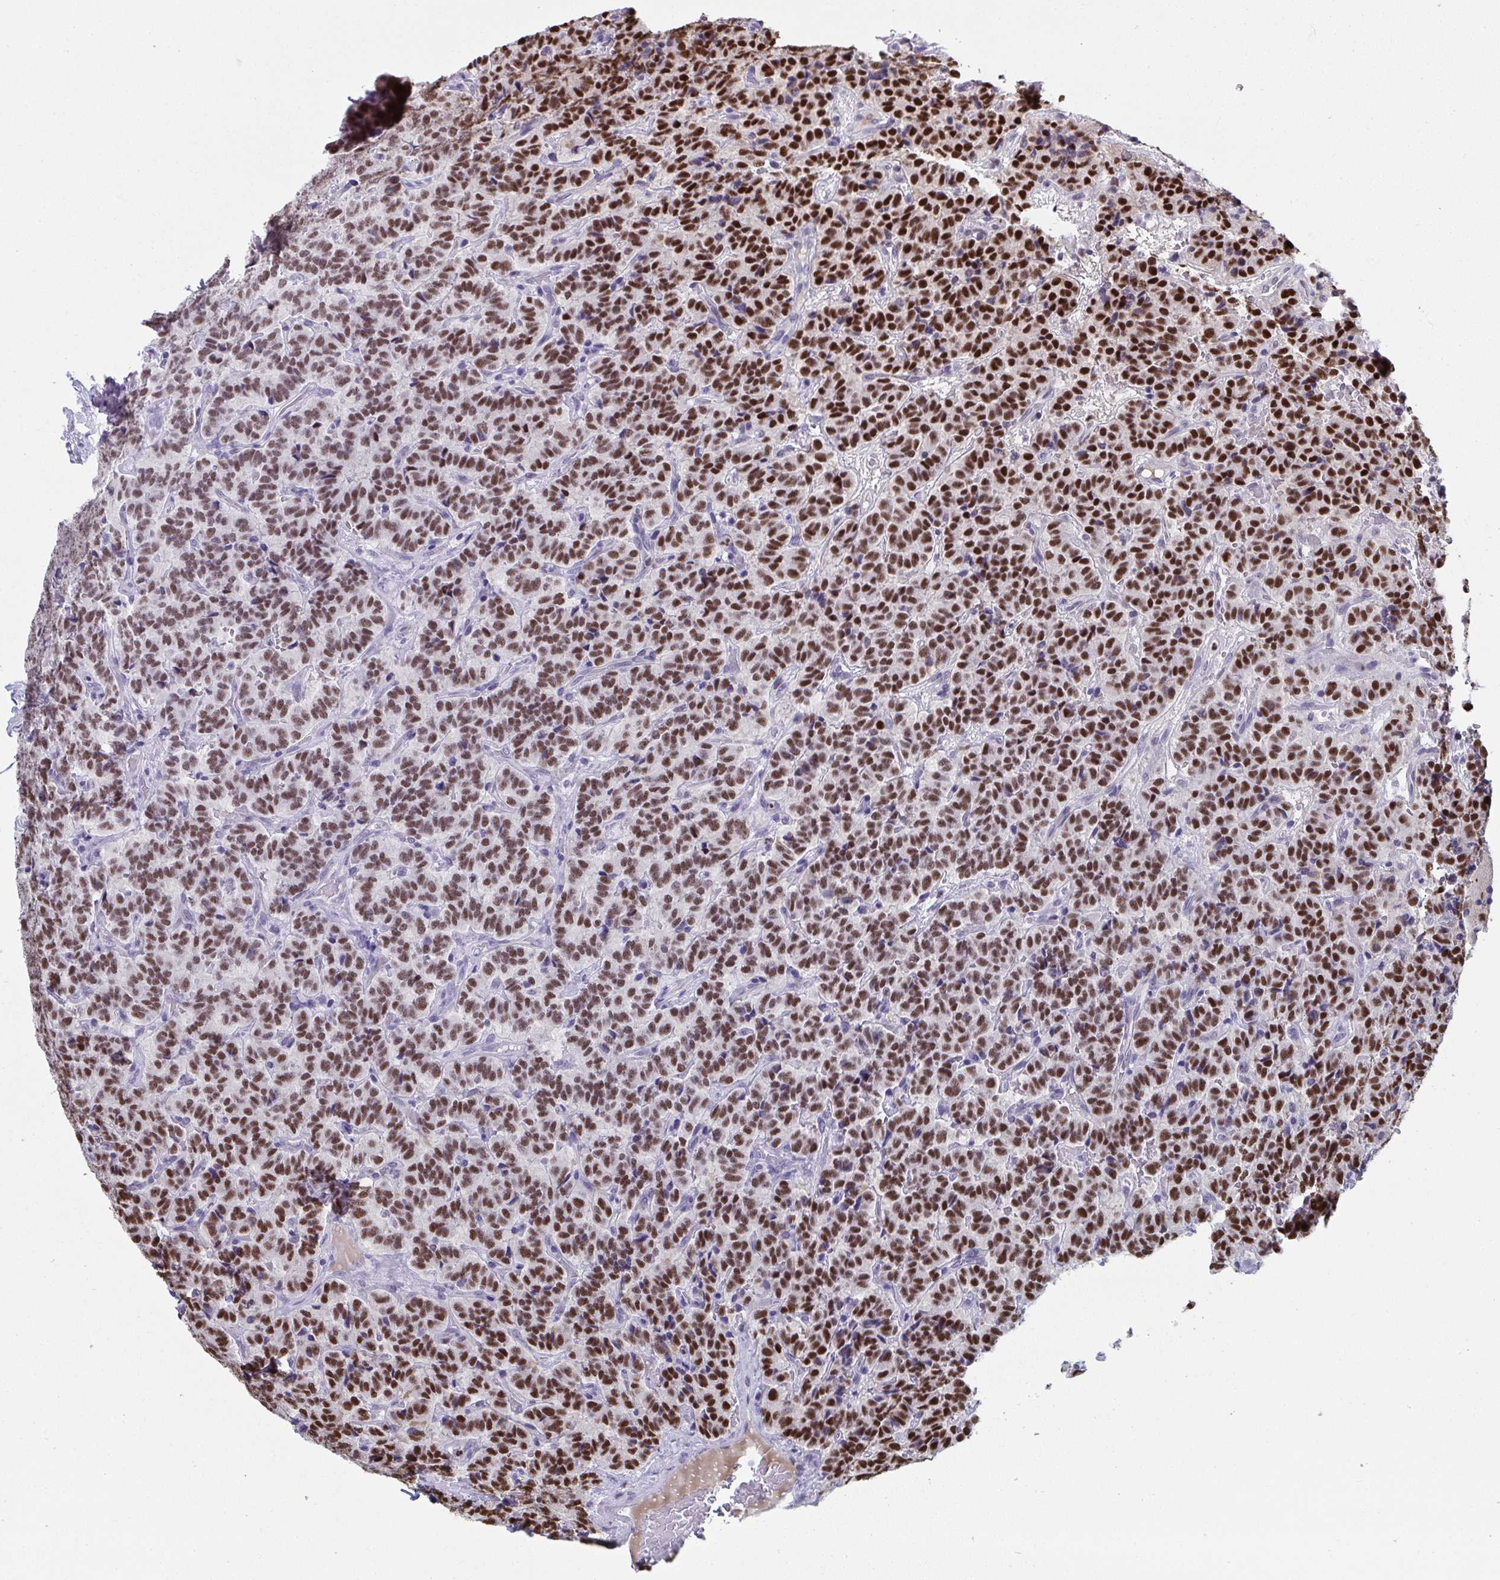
{"staining": {"intensity": "strong", "quantity": ">75%", "location": "nuclear"}, "tissue": "carcinoid", "cell_type": "Tumor cells", "image_type": "cancer", "snomed": [{"axis": "morphology", "description": "Carcinoid, malignant, NOS"}, {"axis": "topography", "description": "Pancreas"}], "caption": "This histopathology image displays immunohistochemistry staining of human carcinoid, with high strong nuclear expression in approximately >75% of tumor cells.", "gene": "JDP2", "patient": {"sex": "male", "age": 36}}